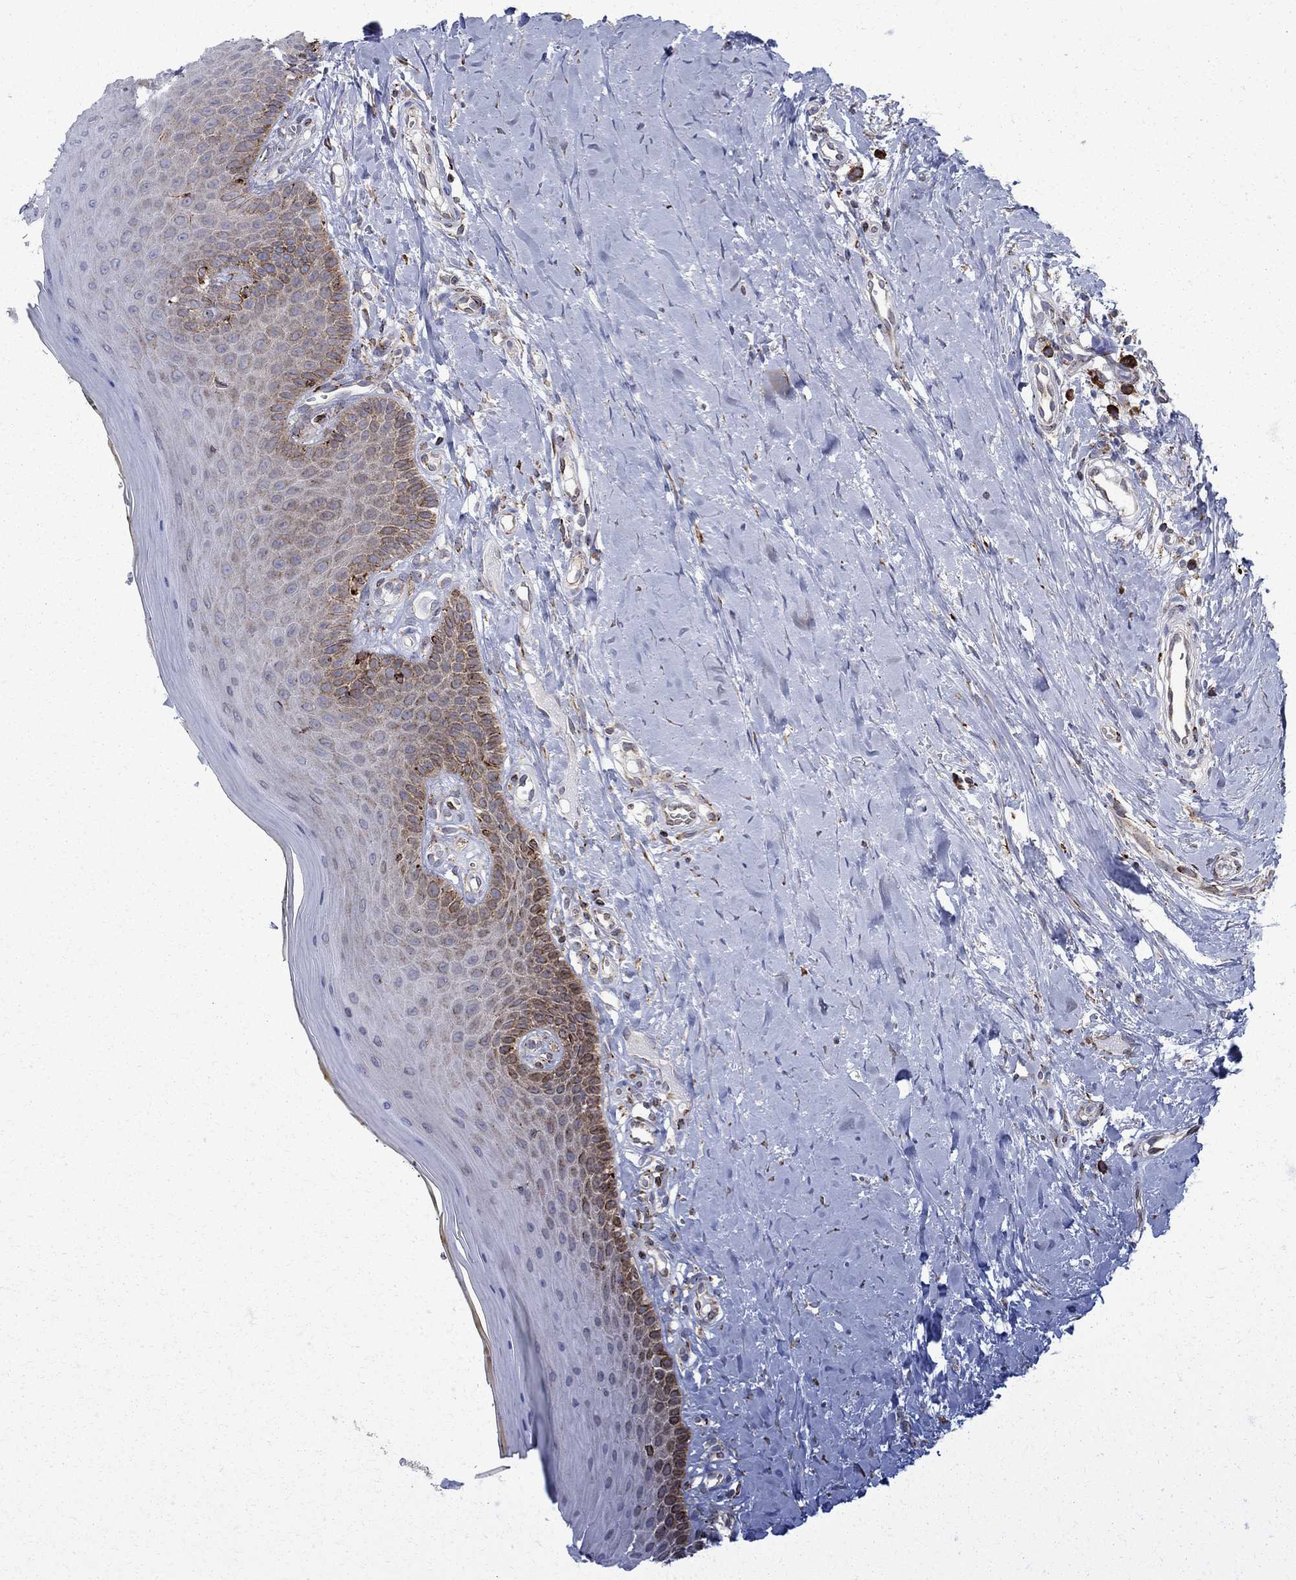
{"staining": {"intensity": "moderate", "quantity": "<25%", "location": "cytoplasmic/membranous,nuclear"}, "tissue": "oral mucosa", "cell_type": "Squamous epithelial cells", "image_type": "normal", "snomed": [{"axis": "morphology", "description": "Normal tissue, NOS"}, {"axis": "topography", "description": "Oral tissue"}], "caption": "Moderate cytoplasmic/membranous,nuclear positivity is present in about <25% of squamous epithelial cells in unremarkable oral mucosa. The protein of interest is shown in brown color, while the nuclei are stained blue.", "gene": "CAB39L", "patient": {"sex": "female", "age": 43}}